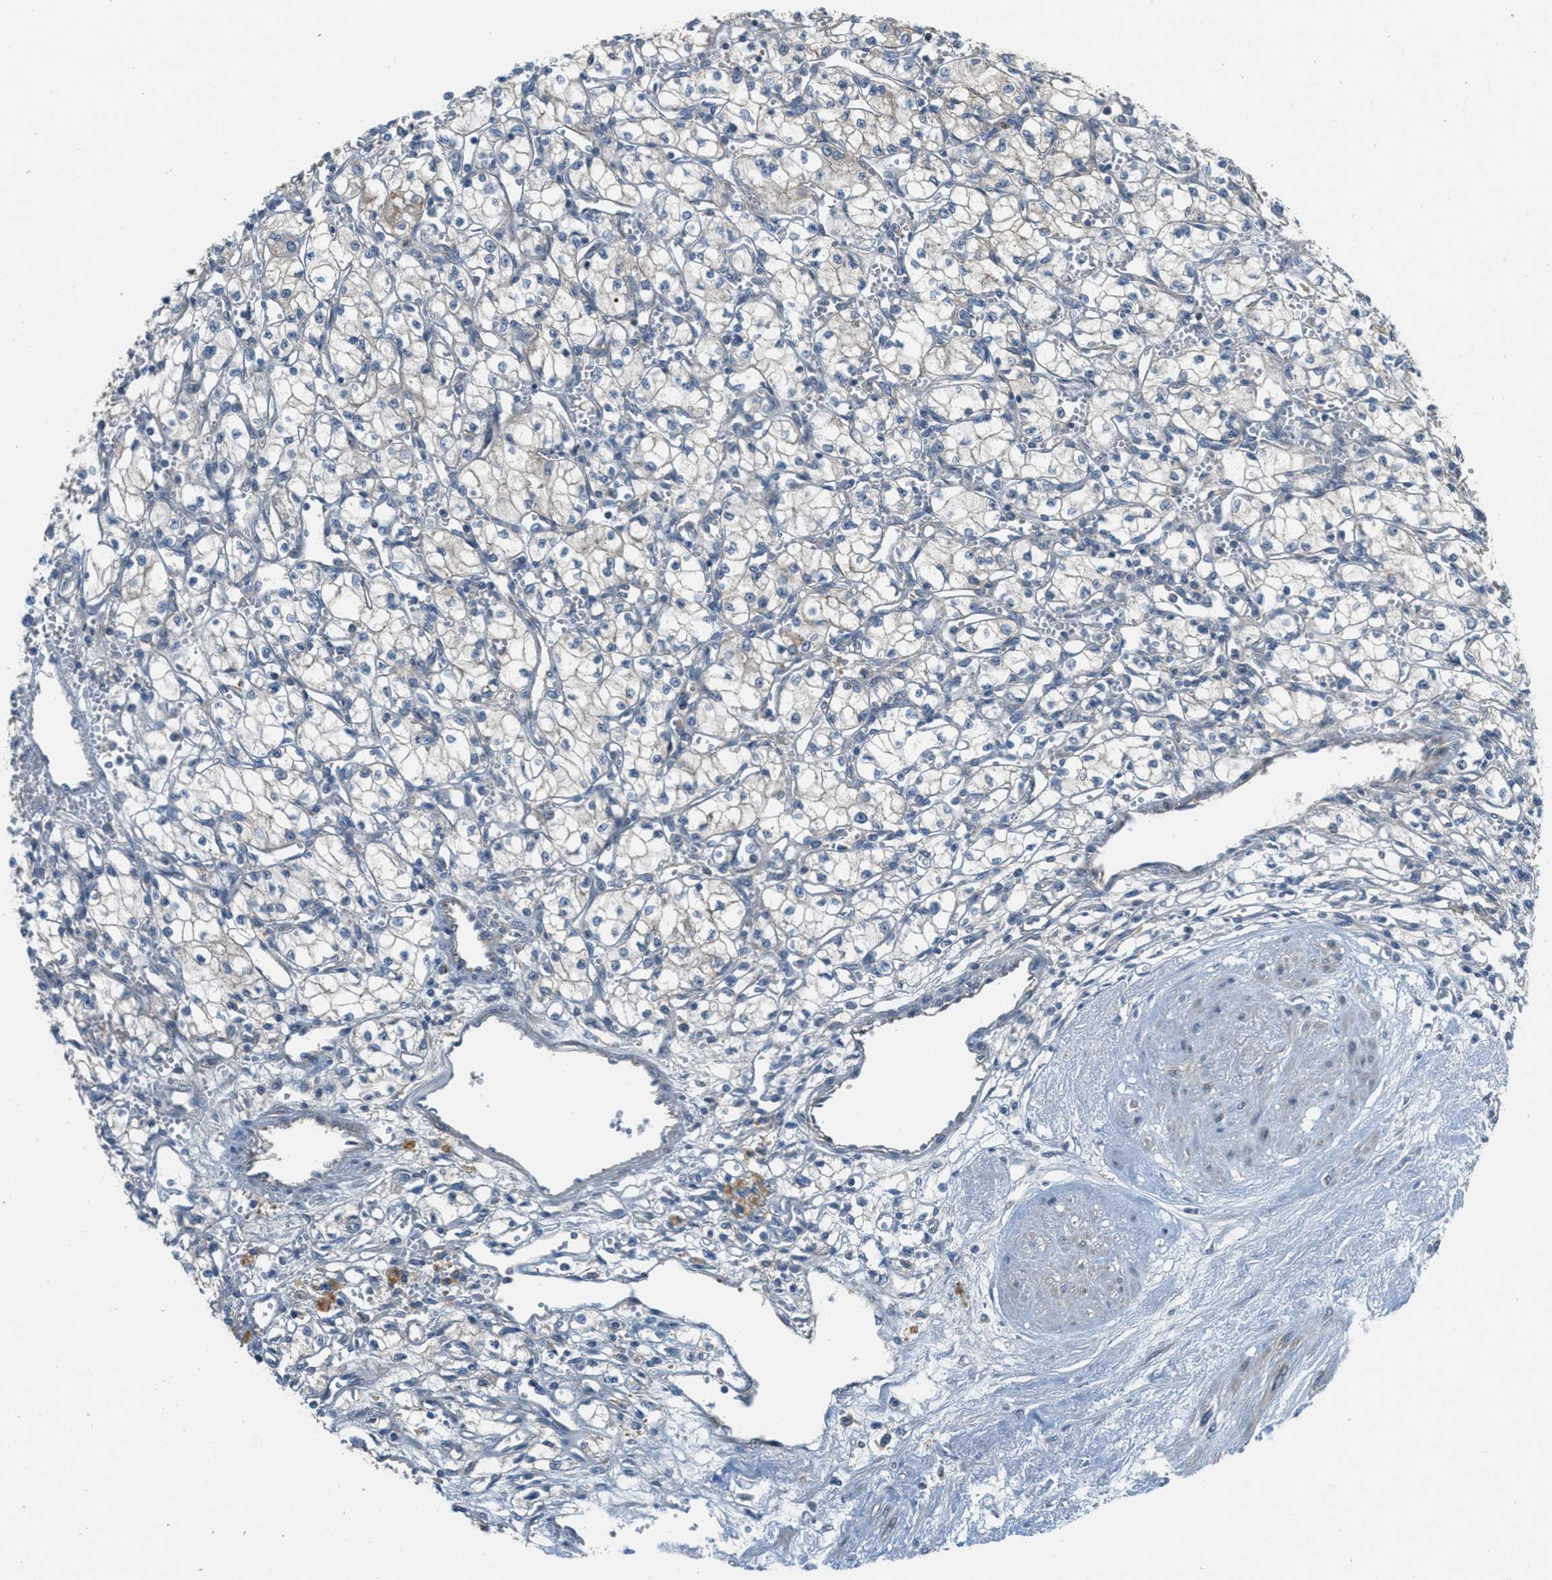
{"staining": {"intensity": "negative", "quantity": "none", "location": "none"}, "tissue": "renal cancer", "cell_type": "Tumor cells", "image_type": "cancer", "snomed": [{"axis": "morphology", "description": "Normal tissue, NOS"}, {"axis": "morphology", "description": "Adenocarcinoma, NOS"}, {"axis": "topography", "description": "Kidney"}], "caption": "Immunohistochemical staining of human adenocarcinoma (renal) reveals no significant staining in tumor cells.", "gene": "ADCY6", "patient": {"sex": "male", "age": 59}}